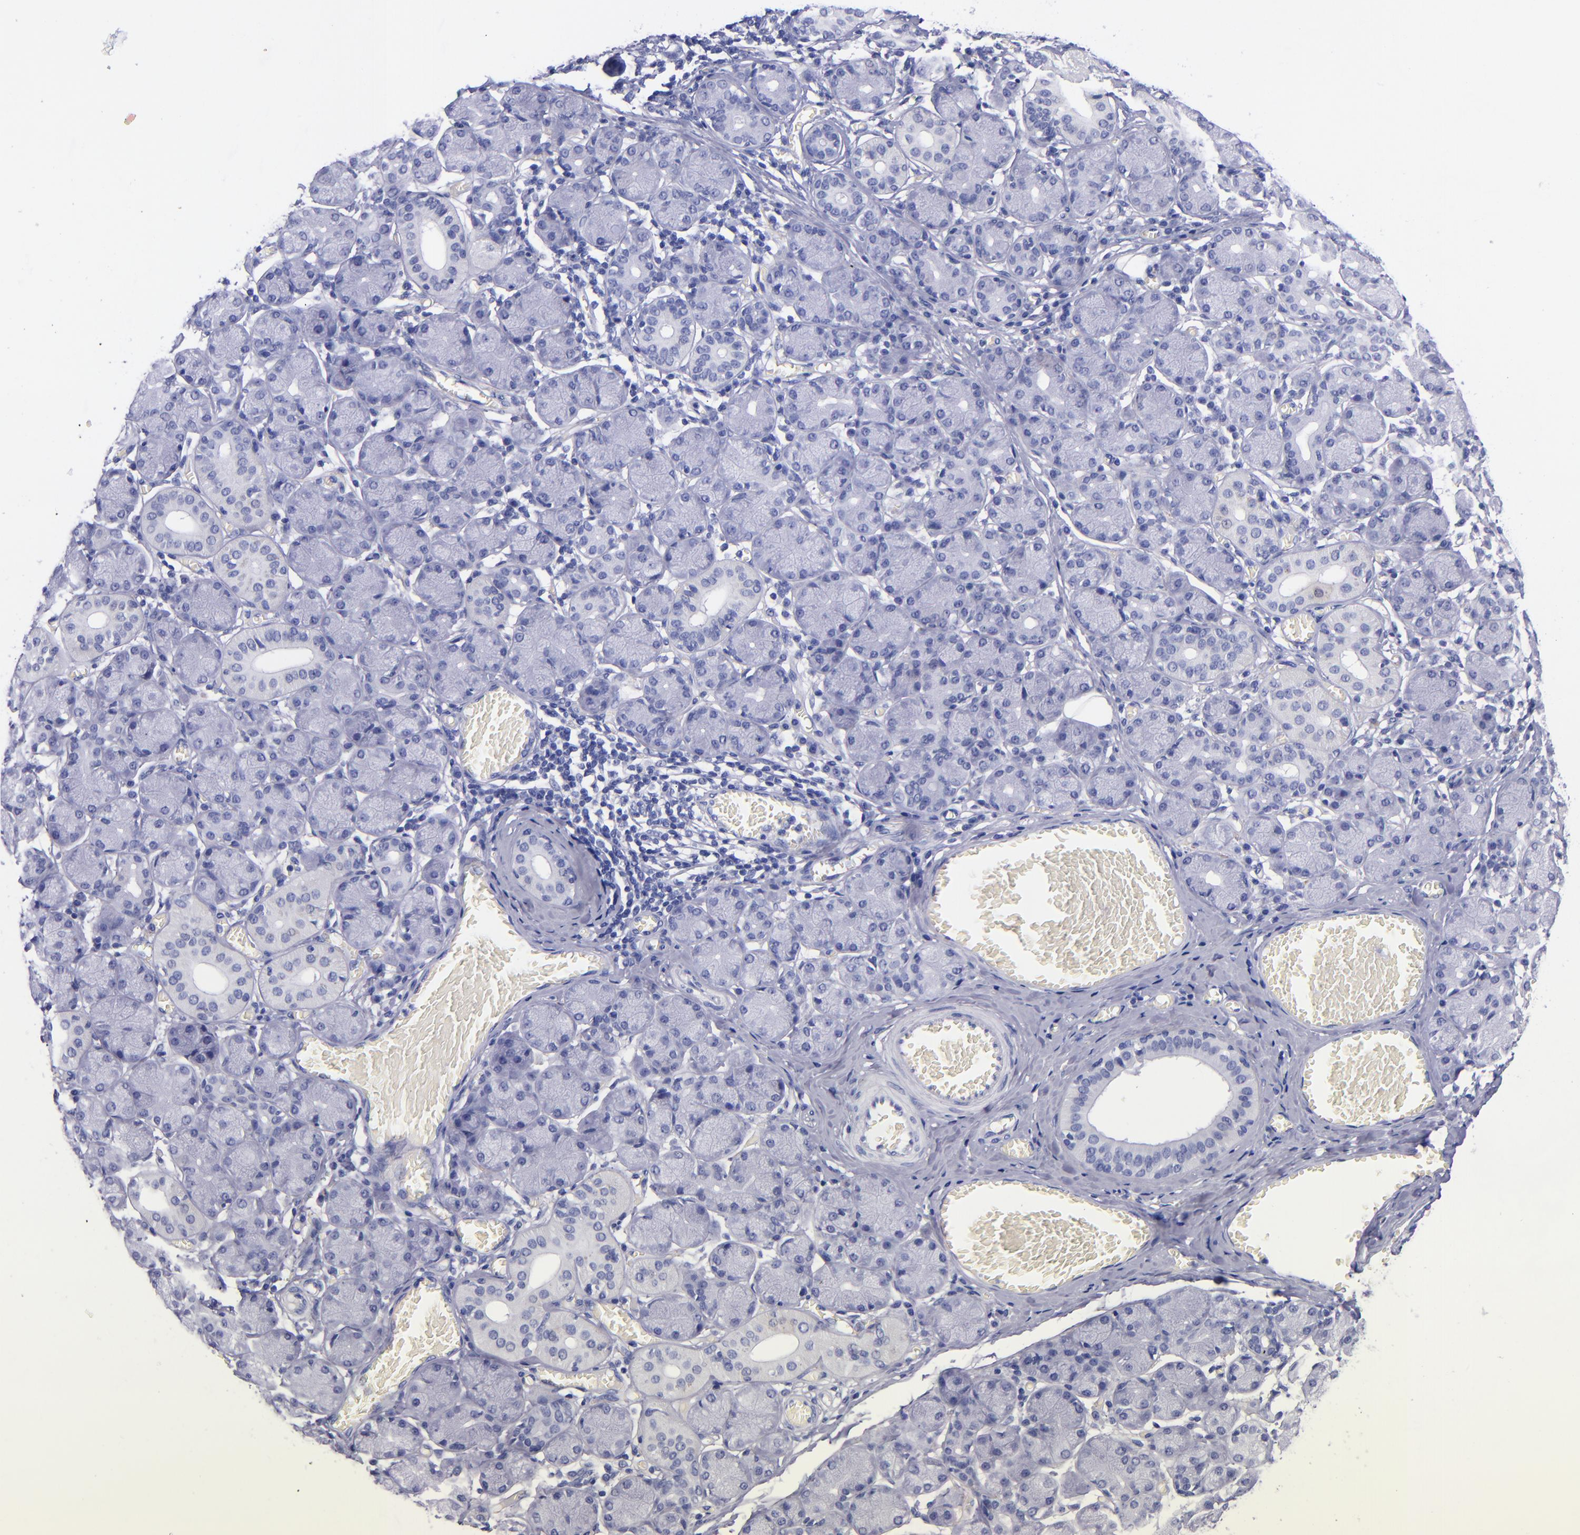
{"staining": {"intensity": "negative", "quantity": "none", "location": "none"}, "tissue": "salivary gland", "cell_type": "Glandular cells", "image_type": "normal", "snomed": [{"axis": "morphology", "description": "Normal tissue, NOS"}, {"axis": "topography", "description": "Salivary gland"}], "caption": "High magnification brightfield microscopy of benign salivary gland stained with DAB (3,3'-diaminobenzidine) (brown) and counterstained with hematoxylin (blue): glandular cells show no significant expression. Brightfield microscopy of immunohistochemistry stained with DAB (brown) and hematoxylin (blue), captured at high magnification.", "gene": "SV2A", "patient": {"sex": "female", "age": 24}}